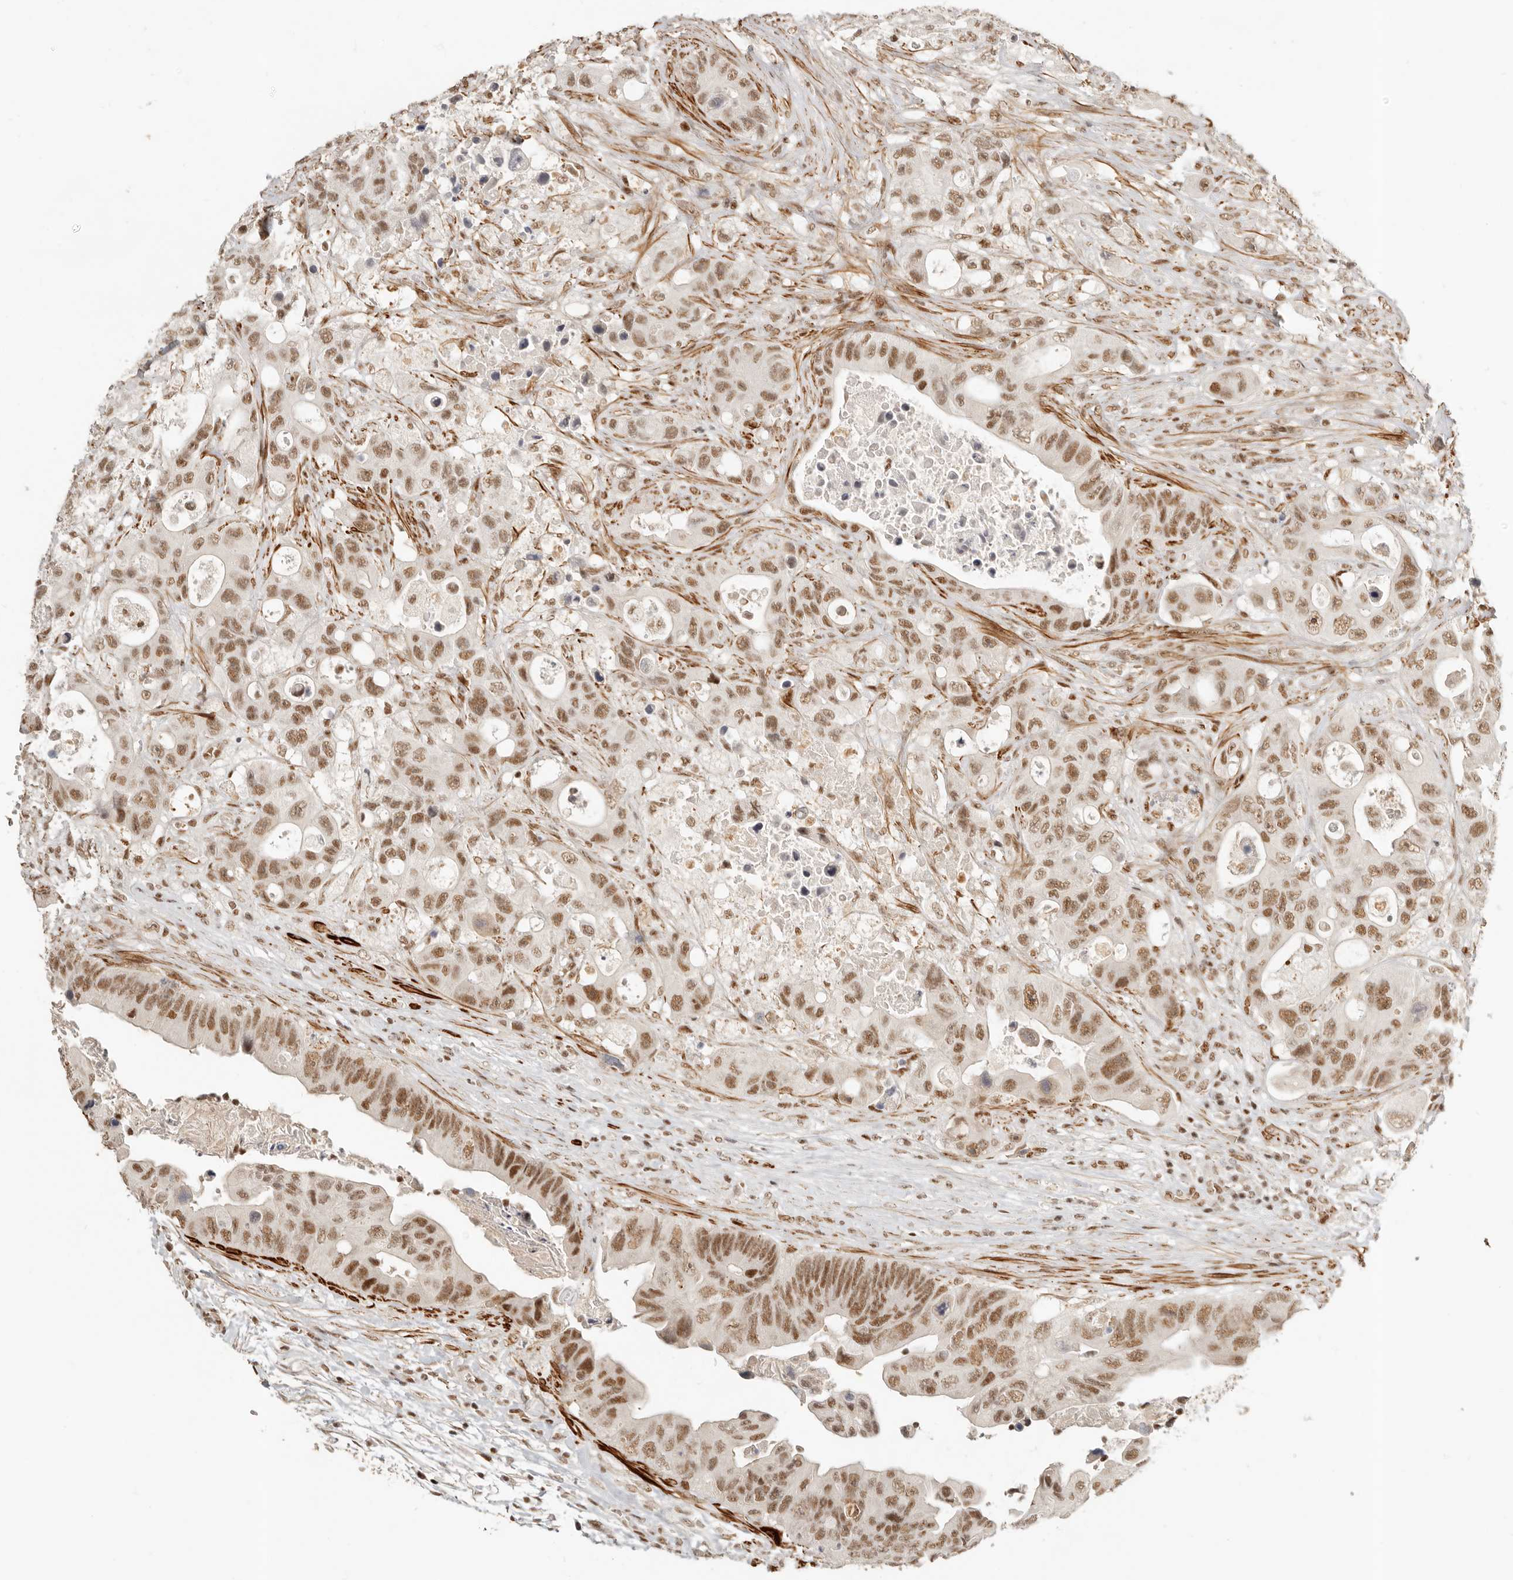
{"staining": {"intensity": "moderate", "quantity": ">75%", "location": "nuclear"}, "tissue": "colorectal cancer", "cell_type": "Tumor cells", "image_type": "cancer", "snomed": [{"axis": "morphology", "description": "Adenocarcinoma, NOS"}, {"axis": "topography", "description": "Colon"}], "caption": "IHC (DAB) staining of human colorectal cancer demonstrates moderate nuclear protein expression in about >75% of tumor cells. Immunohistochemistry stains the protein in brown and the nuclei are stained blue.", "gene": "GABPA", "patient": {"sex": "female", "age": 46}}